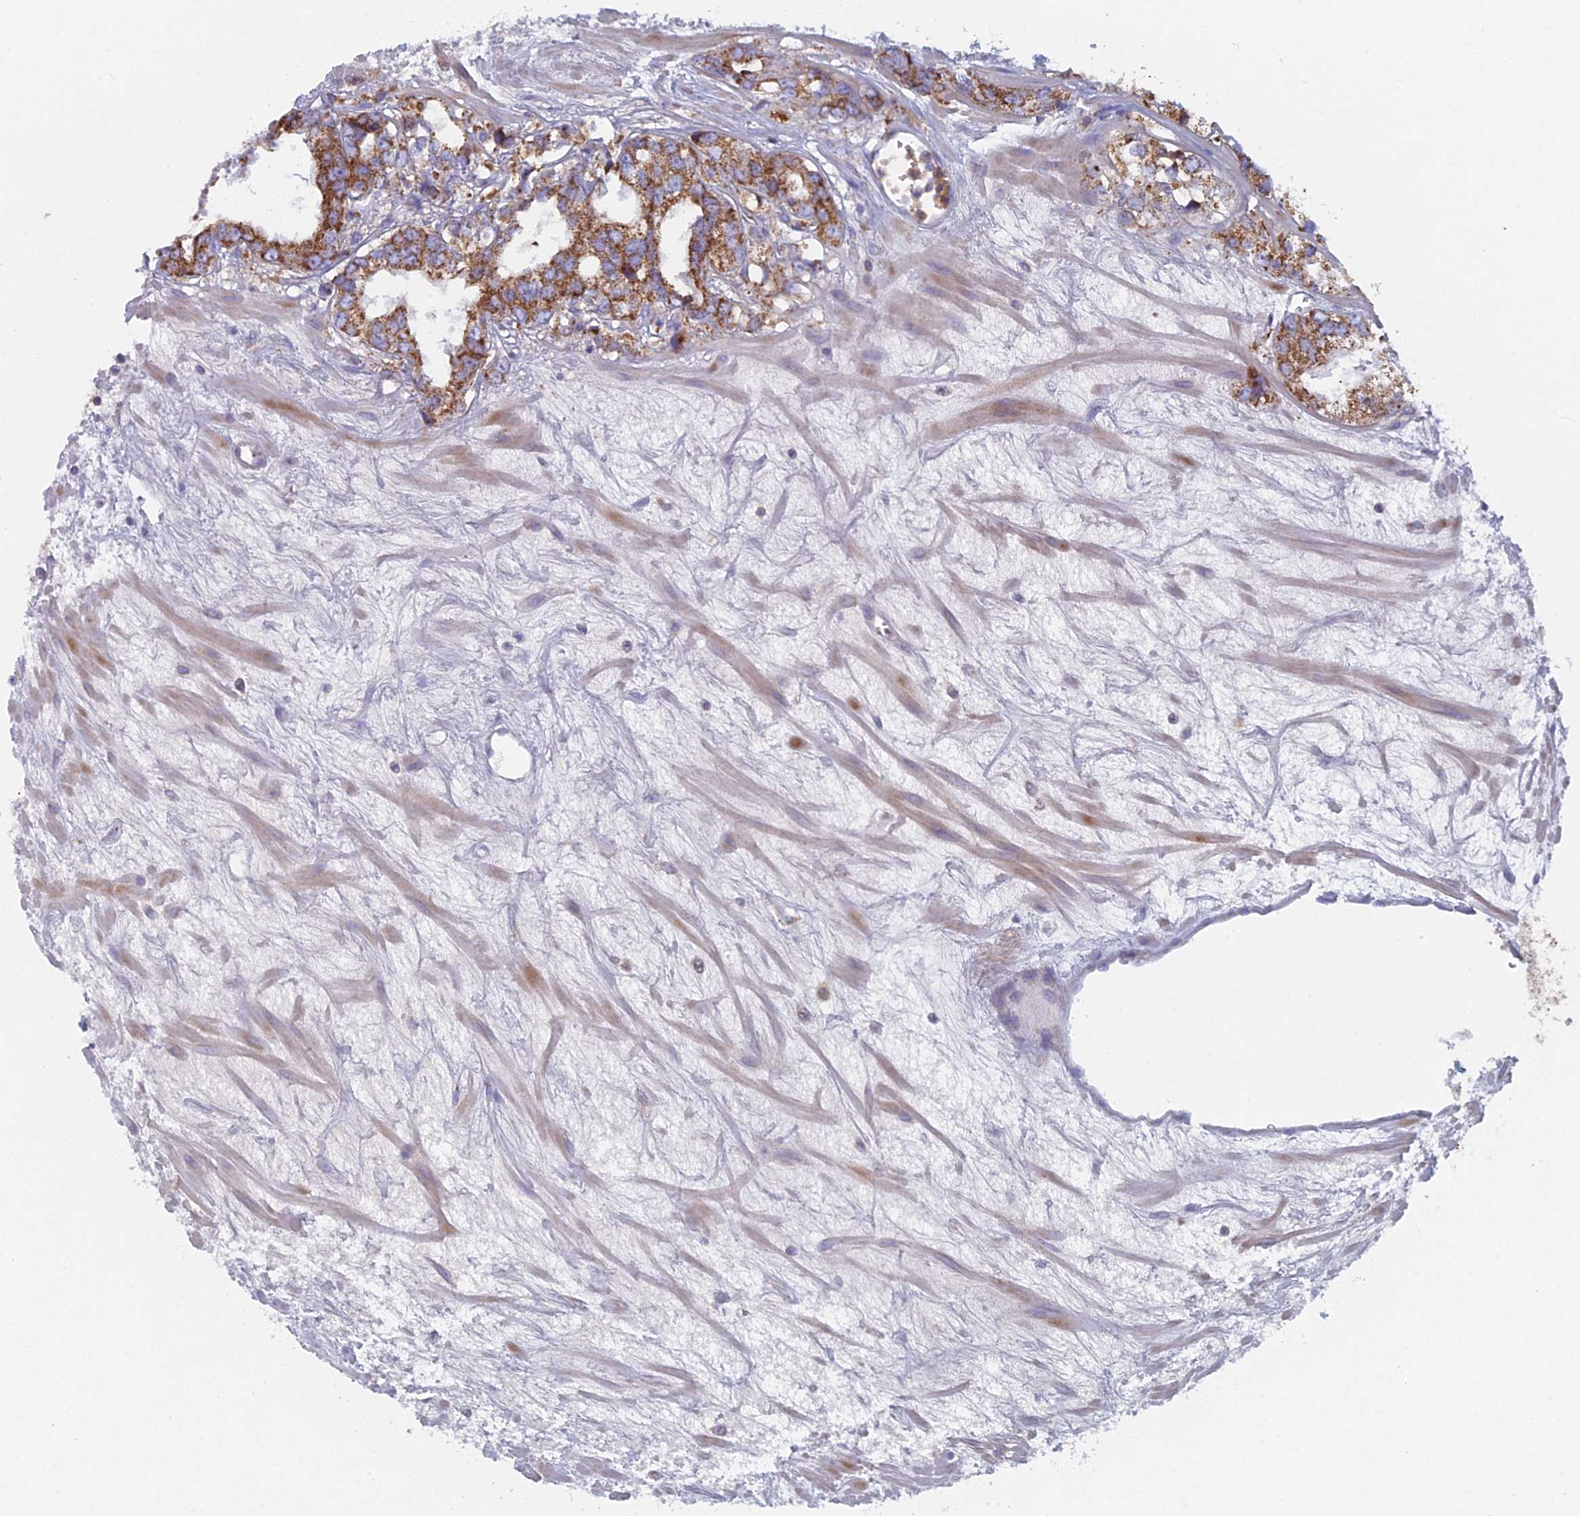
{"staining": {"intensity": "moderate", "quantity": ">75%", "location": "cytoplasmic/membranous"}, "tissue": "prostate cancer", "cell_type": "Tumor cells", "image_type": "cancer", "snomed": [{"axis": "morphology", "description": "Adenocarcinoma, High grade"}, {"axis": "topography", "description": "Prostate"}], "caption": "Tumor cells display moderate cytoplasmic/membranous staining in about >75% of cells in prostate adenocarcinoma (high-grade).", "gene": "IFTAP", "patient": {"sex": "male", "age": 66}}